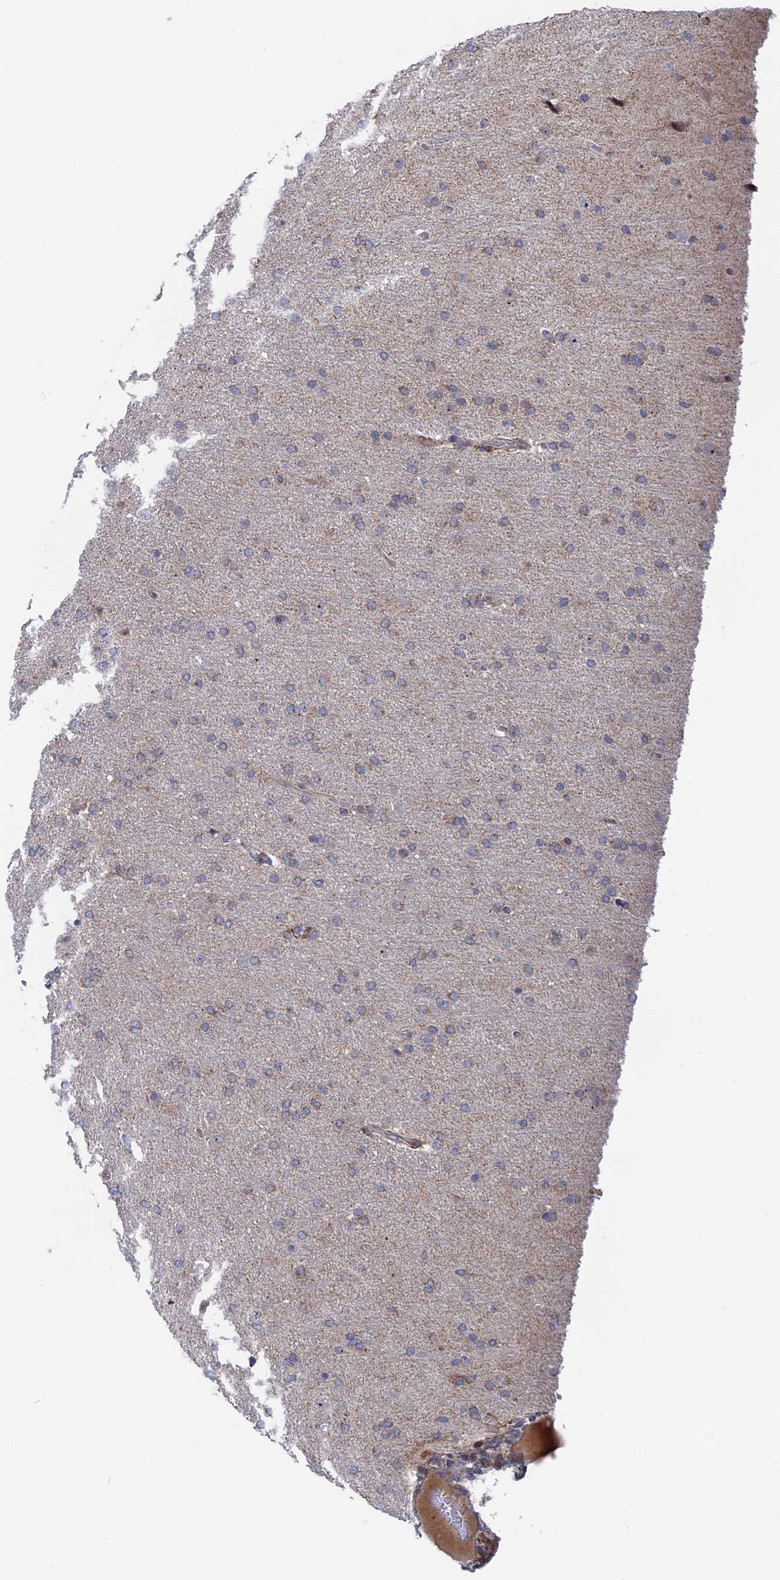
{"staining": {"intensity": "negative", "quantity": "none", "location": "none"}, "tissue": "glioma", "cell_type": "Tumor cells", "image_type": "cancer", "snomed": [{"axis": "morphology", "description": "Glioma, malignant, High grade"}, {"axis": "topography", "description": "Brain"}], "caption": "The image displays no staining of tumor cells in high-grade glioma (malignant).", "gene": "IL7", "patient": {"sex": "male", "age": 72}}